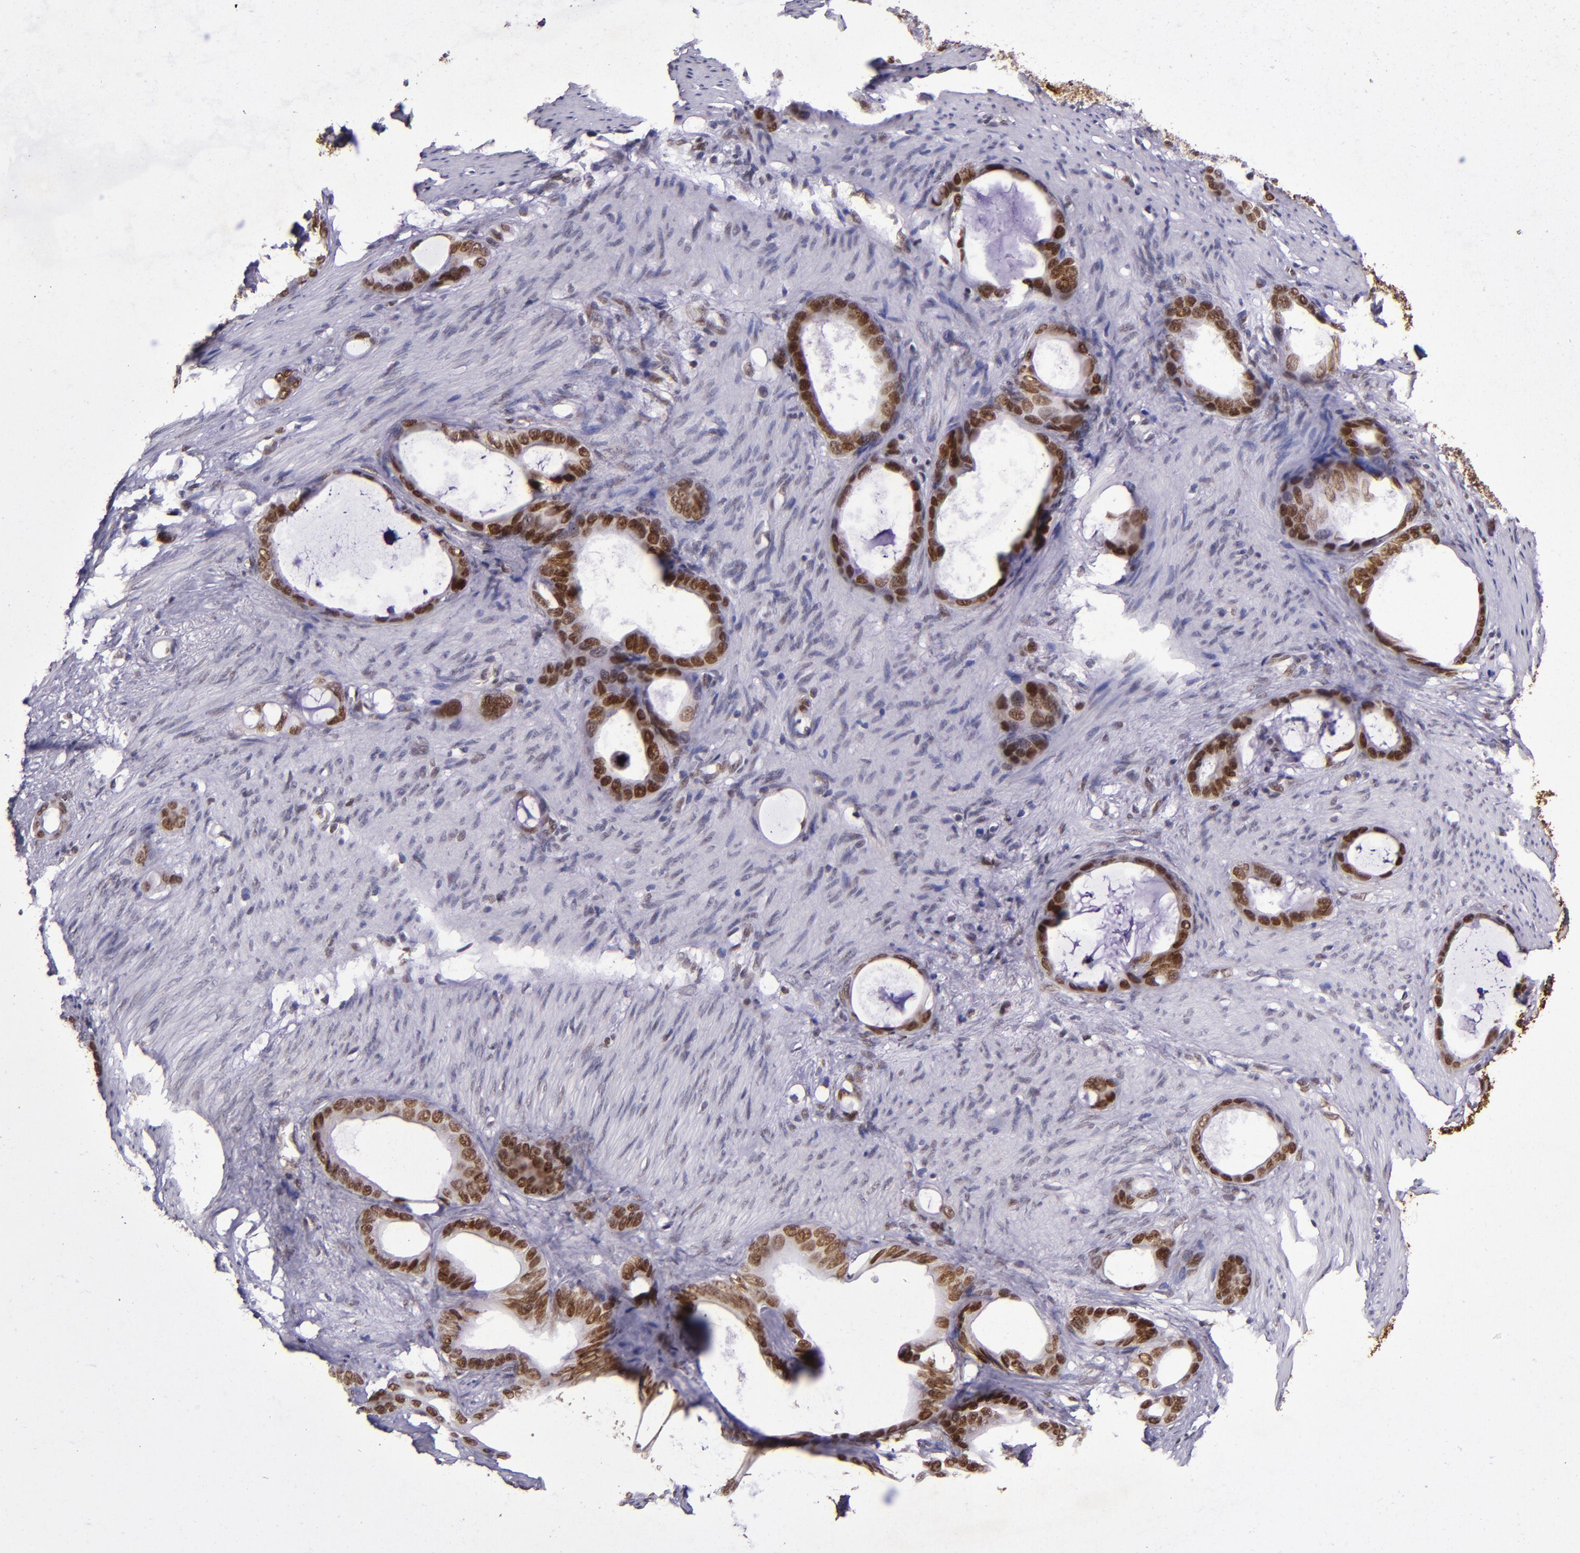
{"staining": {"intensity": "strong", "quantity": ">75%", "location": "cytoplasmic/membranous,nuclear"}, "tissue": "stomach cancer", "cell_type": "Tumor cells", "image_type": "cancer", "snomed": [{"axis": "morphology", "description": "Adenocarcinoma, NOS"}, {"axis": "topography", "description": "Stomach"}], "caption": "Immunohistochemistry (IHC) (DAB (3,3'-diaminobenzidine)) staining of human stomach cancer shows strong cytoplasmic/membranous and nuclear protein staining in about >75% of tumor cells.", "gene": "MGMT", "patient": {"sex": "female", "age": 75}}